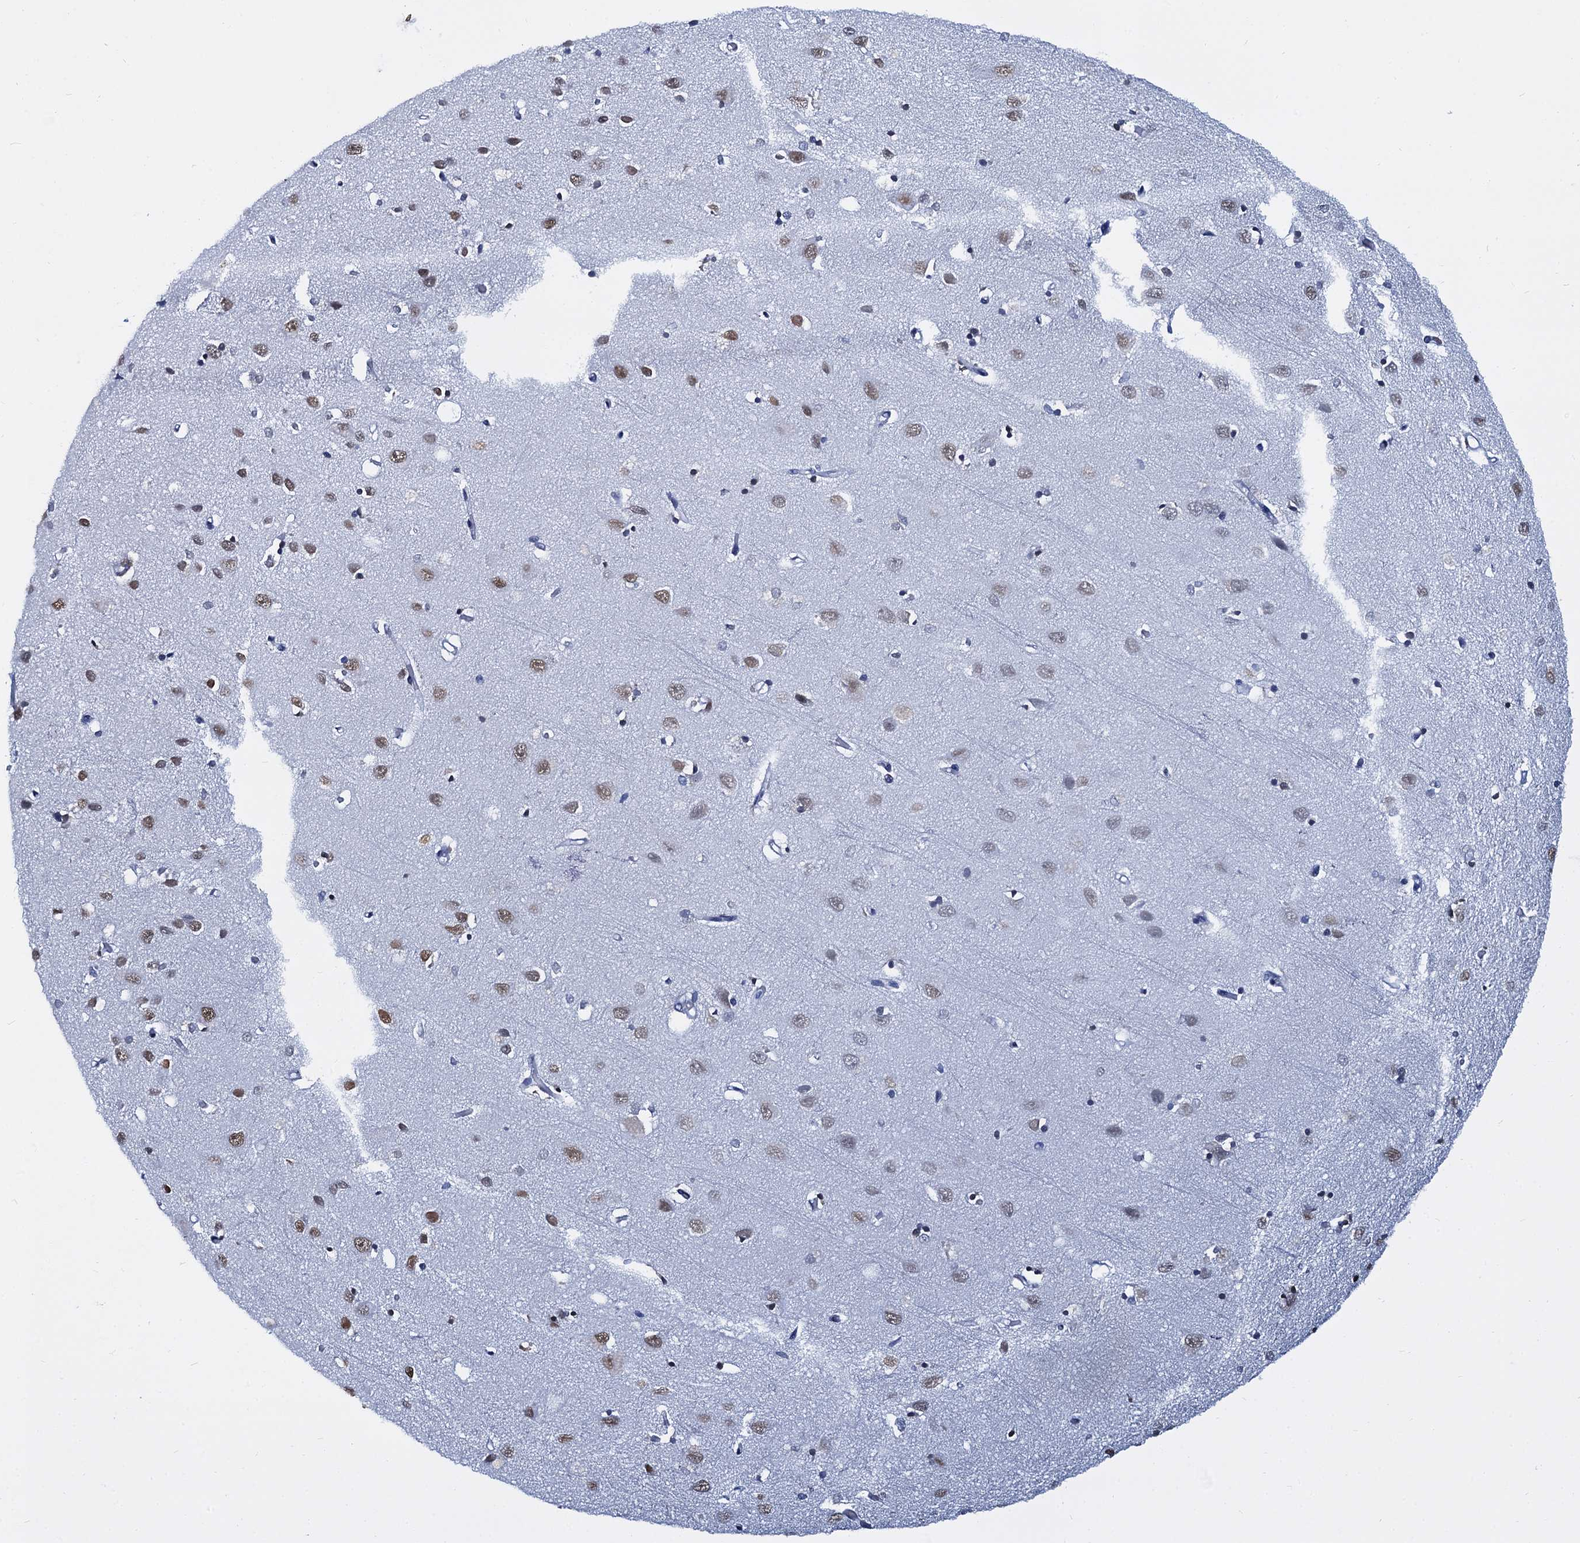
{"staining": {"intensity": "moderate", "quantity": ">75%", "location": "nuclear"}, "tissue": "cerebral cortex", "cell_type": "Endothelial cells", "image_type": "normal", "snomed": [{"axis": "morphology", "description": "Normal tissue, NOS"}, {"axis": "topography", "description": "Cerebral cortex"}], "caption": "The immunohistochemical stain highlights moderate nuclear staining in endothelial cells of benign cerebral cortex.", "gene": "CMAS", "patient": {"sex": "female", "age": 64}}